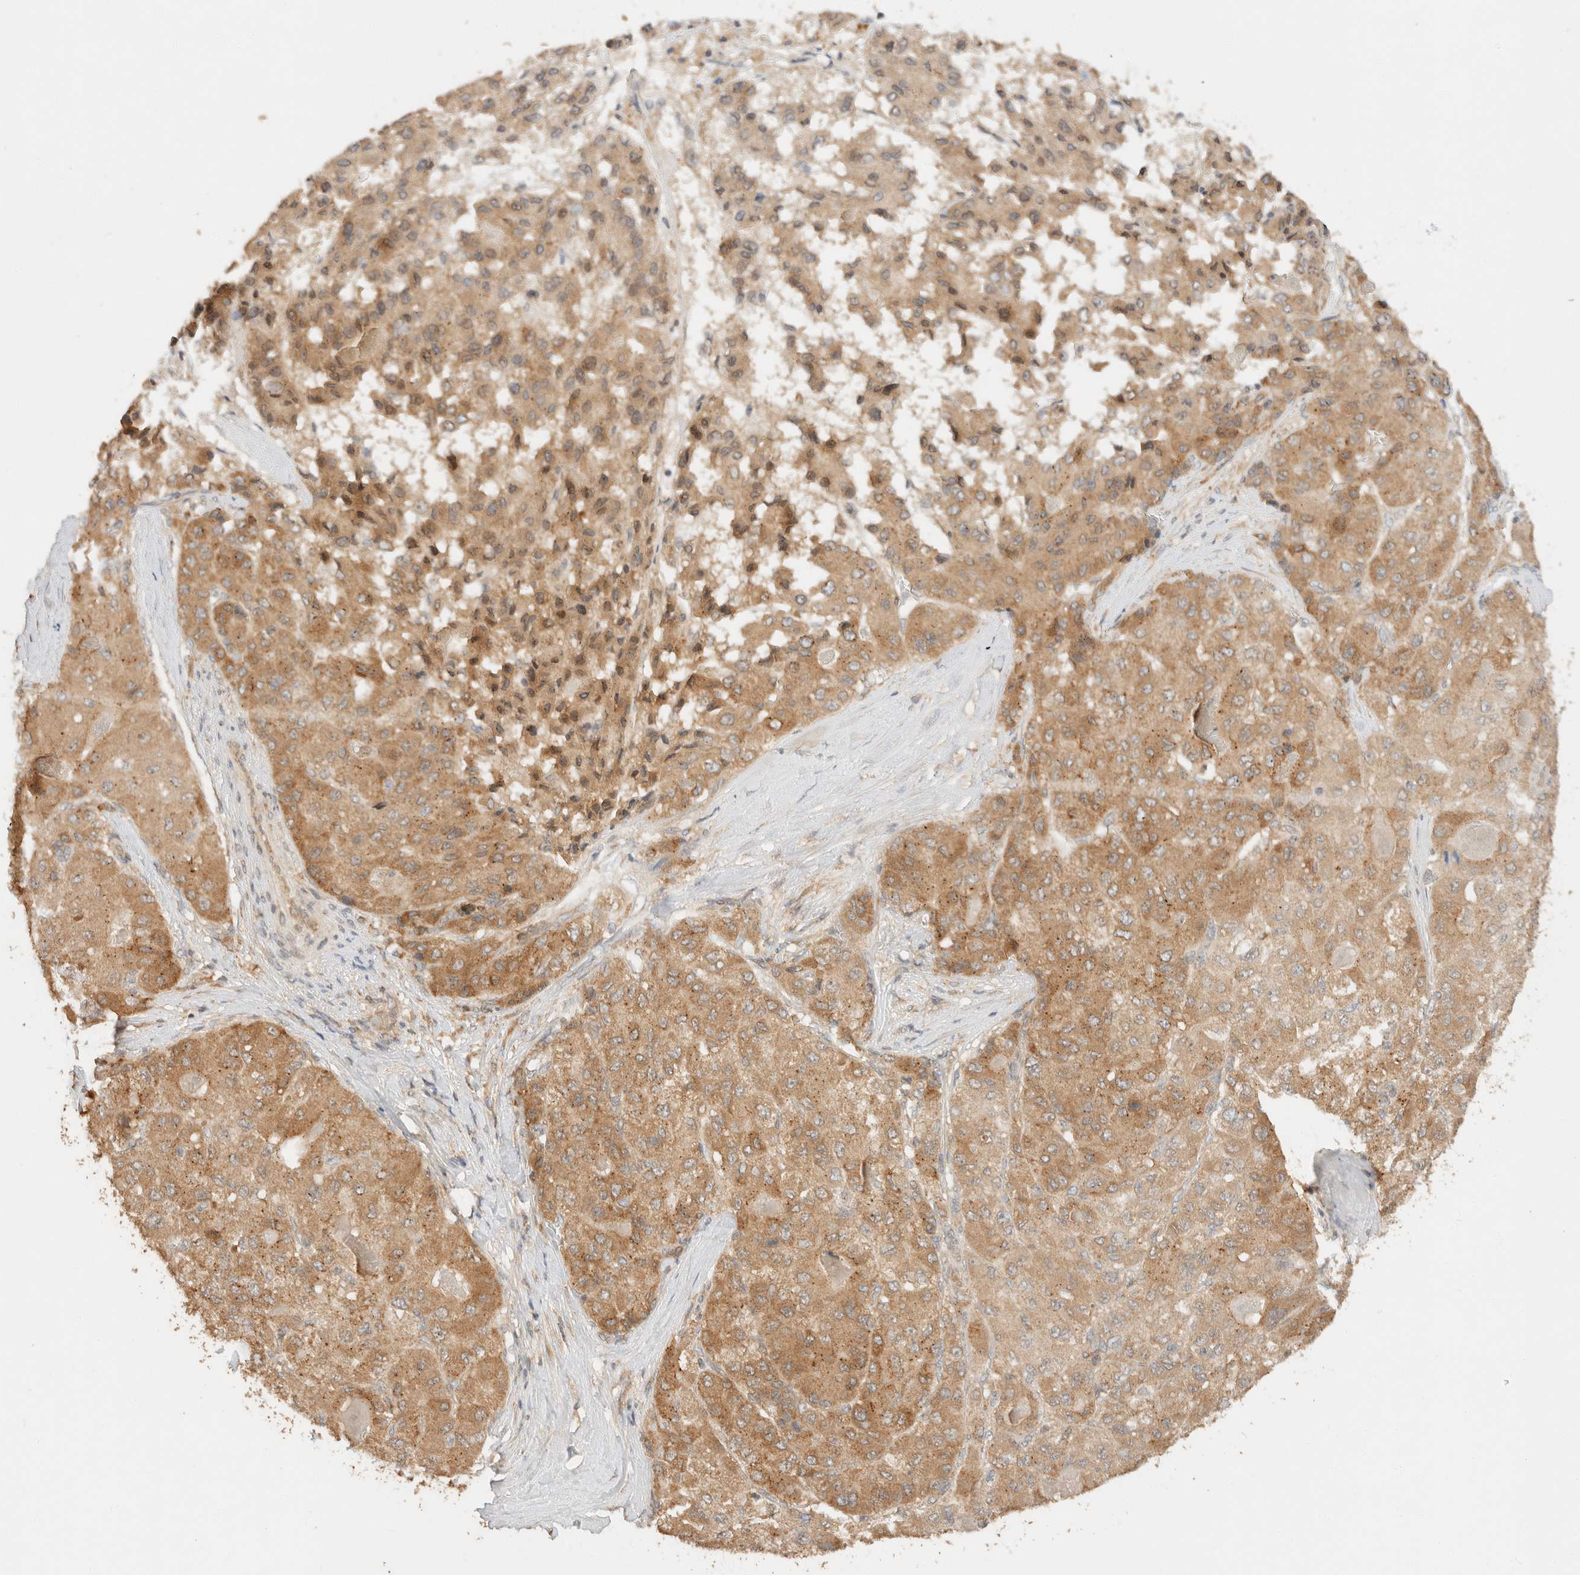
{"staining": {"intensity": "moderate", "quantity": ">75%", "location": "cytoplasmic/membranous"}, "tissue": "liver cancer", "cell_type": "Tumor cells", "image_type": "cancer", "snomed": [{"axis": "morphology", "description": "Carcinoma, Hepatocellular, NOS"}, {"axis": "topography", "description": "Liver"}], "caption": "Liver cancer (hepatocellular carcinoma) was stained to show a protein in brown. There is medium levels of moderate cytoplasmic/membranous expression in about >75% of tumor cells. (DAB (3,3'-diaminobenzidine) IHC, brown staining for protein, blue staining for nuclei).", "gene": "TACC1", "patient": {"sex": "male", "age": 80}}